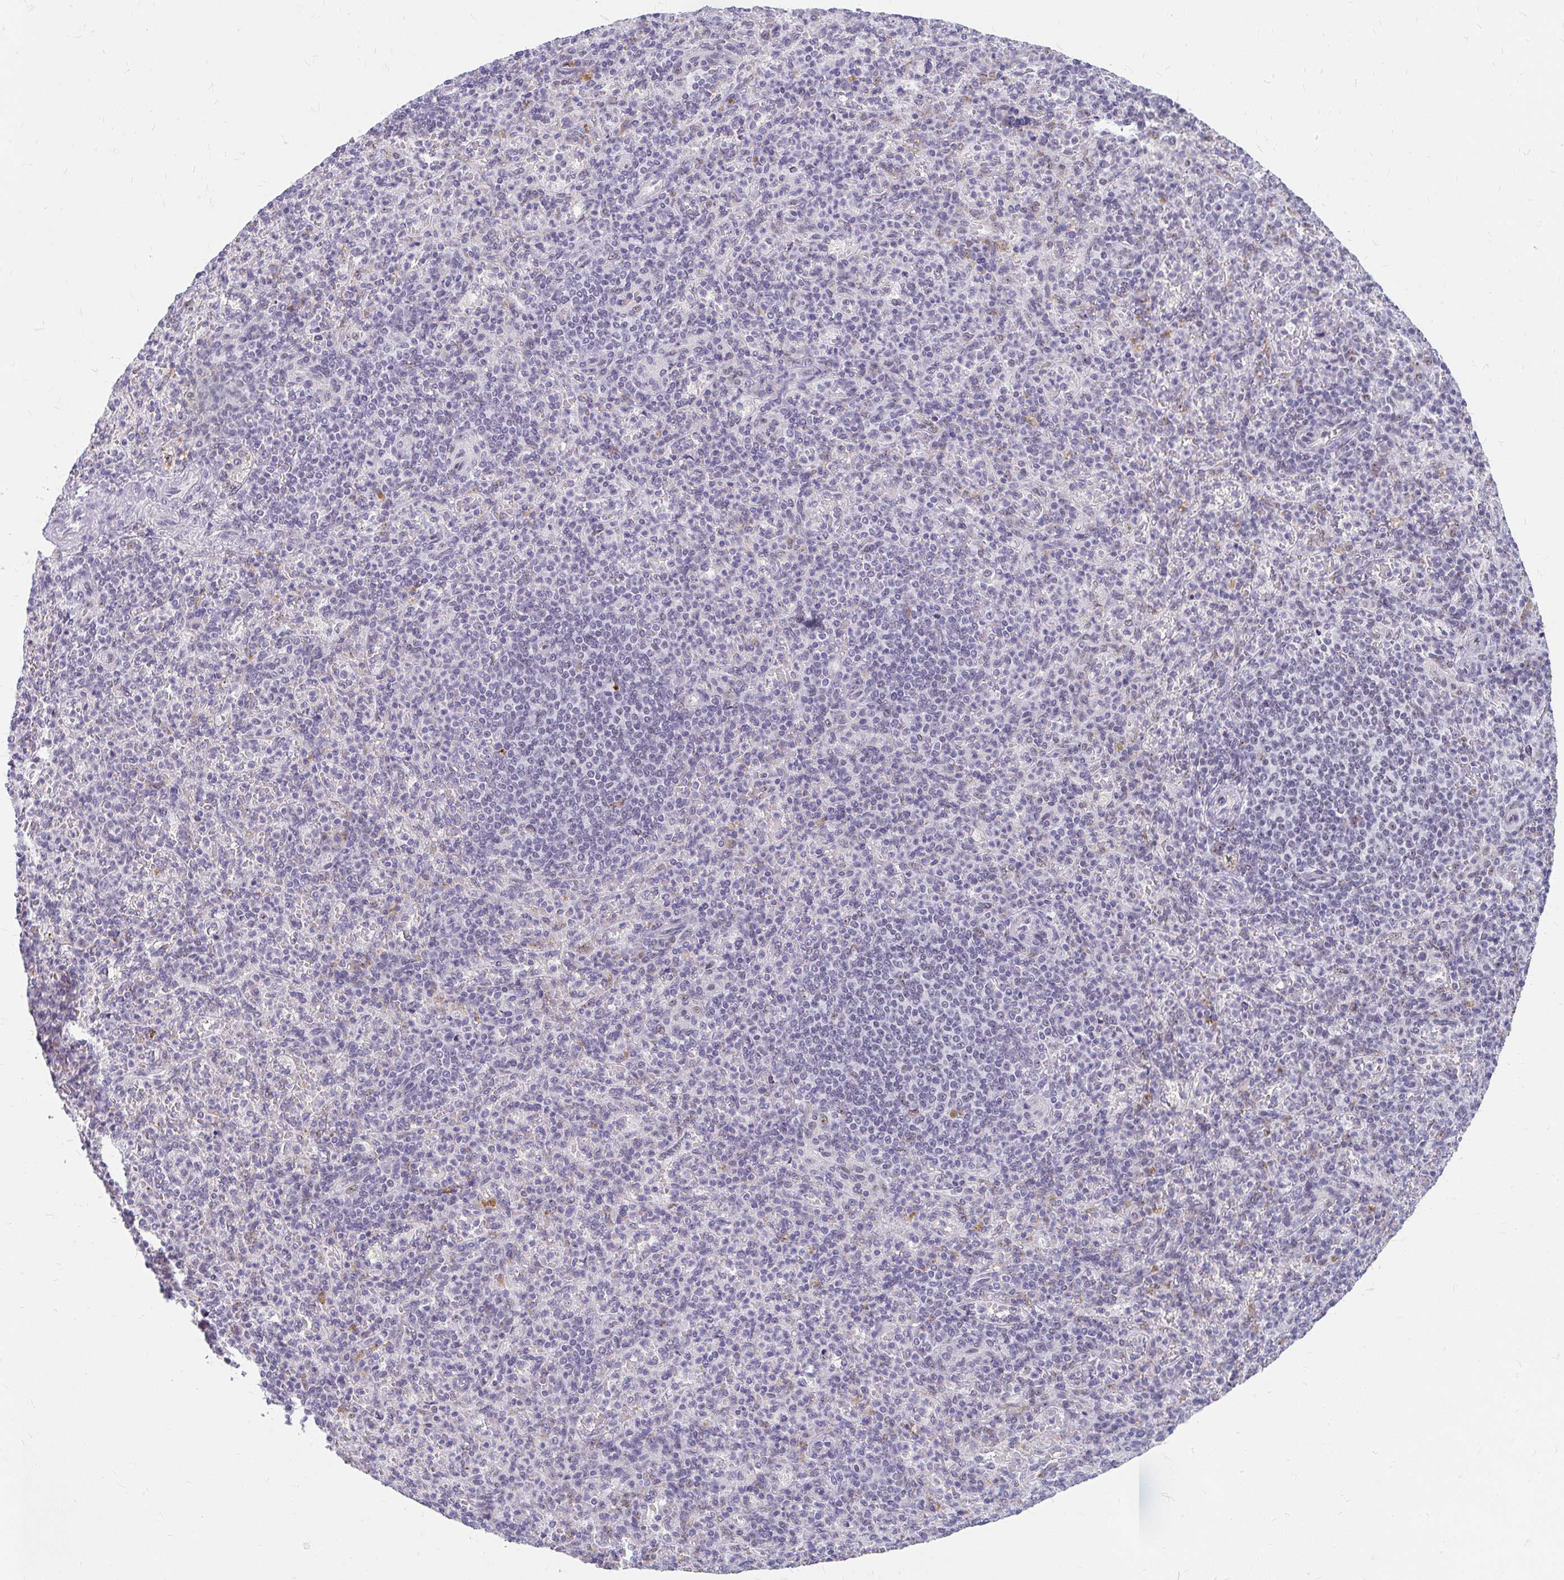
{"staining": {"intensity": "moderate", "quantity": "<25%", "location": "nuclear"}, "tissue": "spleen", "cell_type": "Cells in red pulp", "image_type": "normal", "snomed": [{"axis": "morphology", "description": "Normal tissue, NOS"}, {"axis": "topography", "description": "Spleen"}], "caption": "DAB (3,3'-diaminobenzidine) immunohistochemical staining of normal human spleen reveals moderate nuclear protein staining in approximately <25% of cells in red pulp.", "gene": "GTF2H1", "patient": {"sex": "female", "age": 74}}